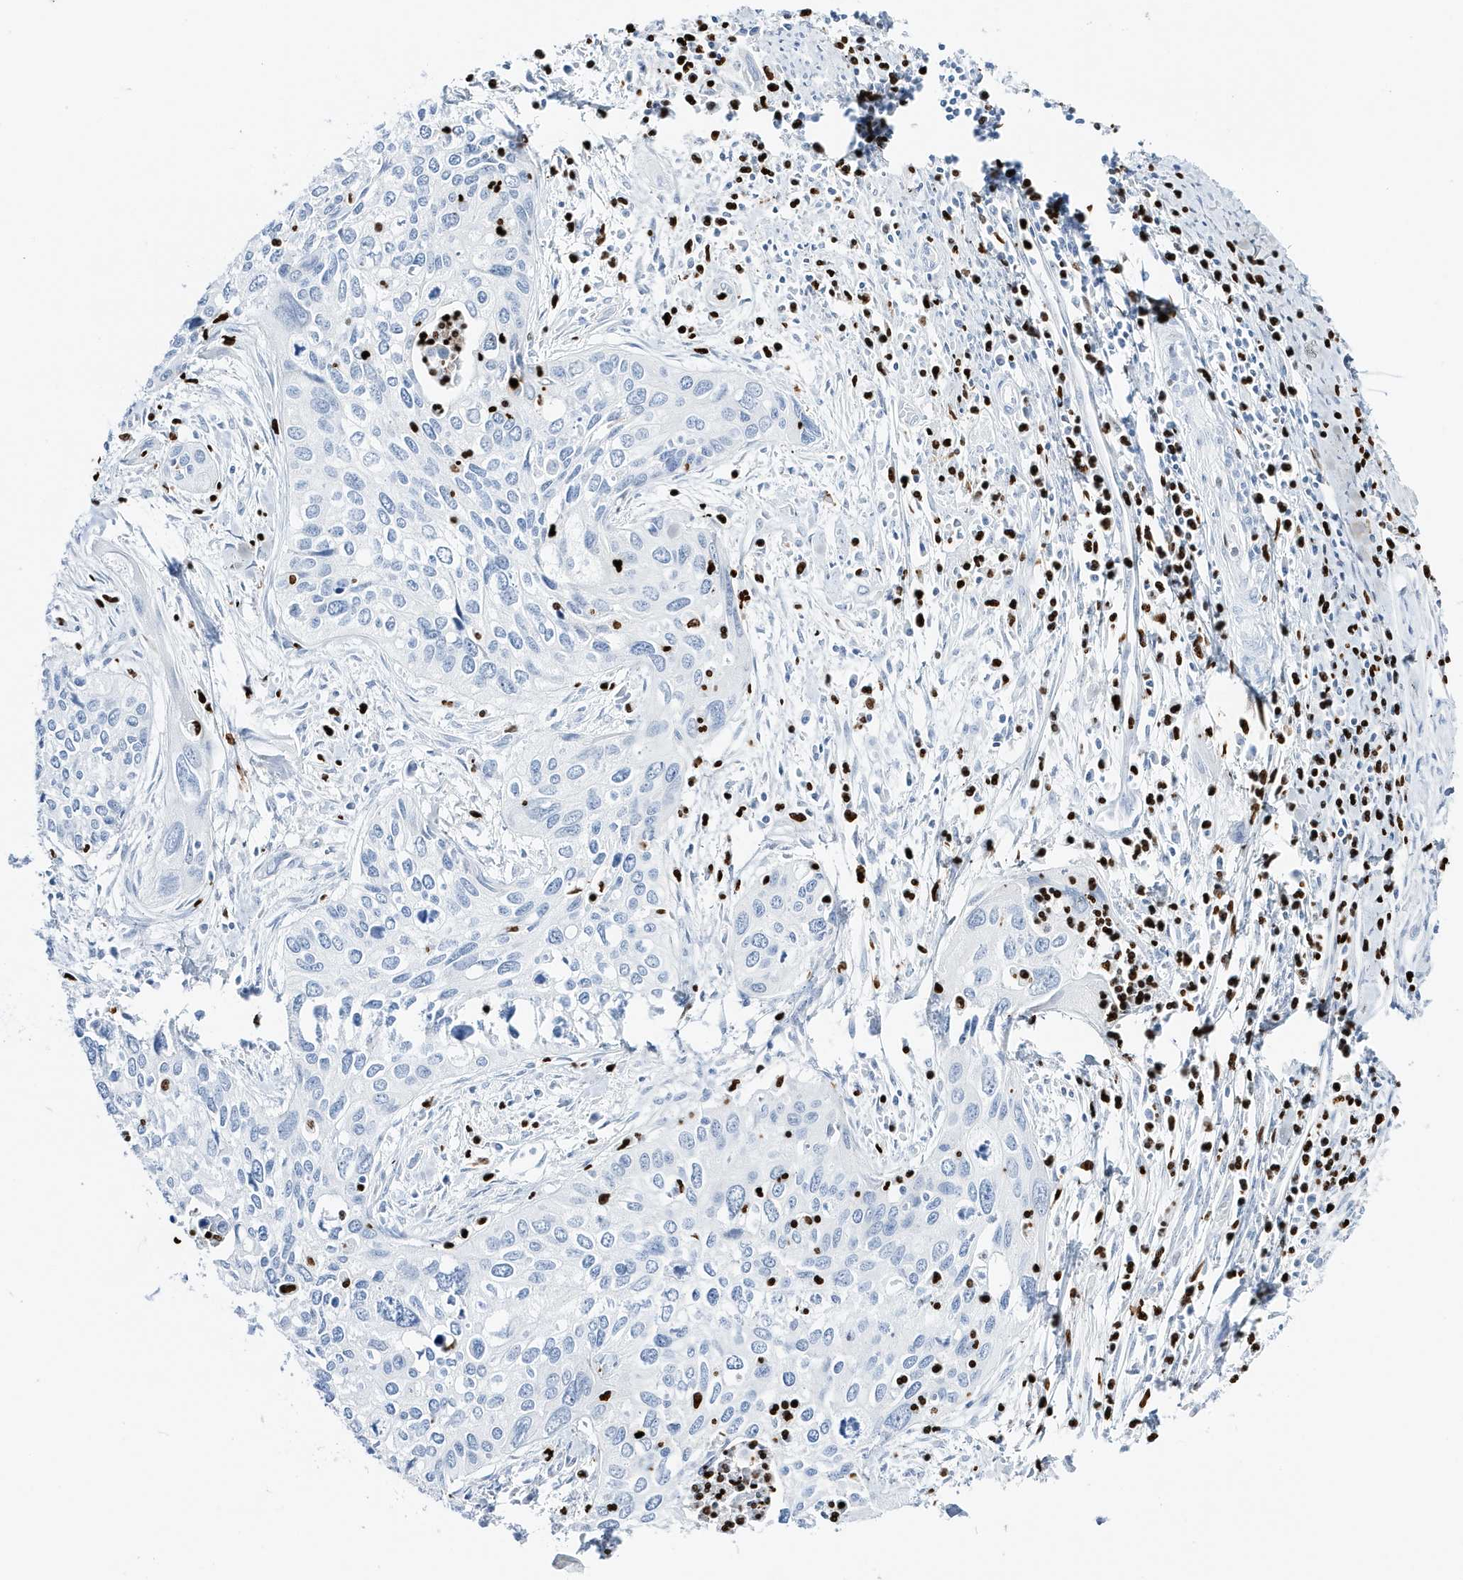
{"staining": {"intensity": "negative", "quantity": "none", "location": "none"}, "tissue": "cervical cancer", "cell_type": "Tumor cells", "image_type": "cancer", "snomed": [{"axis": "morphology", "description": "Squamous cell carcinoma, NOS"}, {"axis": "topography", "description": "Cervix"}], "caption": "Immunohistochemistry (IHC) photomicrograph of human cervical cancer (squamous cell carcinoma) stained for a protein (brown), which shows no expression in tumor cells.", "gene": "MNDA", "patient": {"sex": "female", "age": 55}}